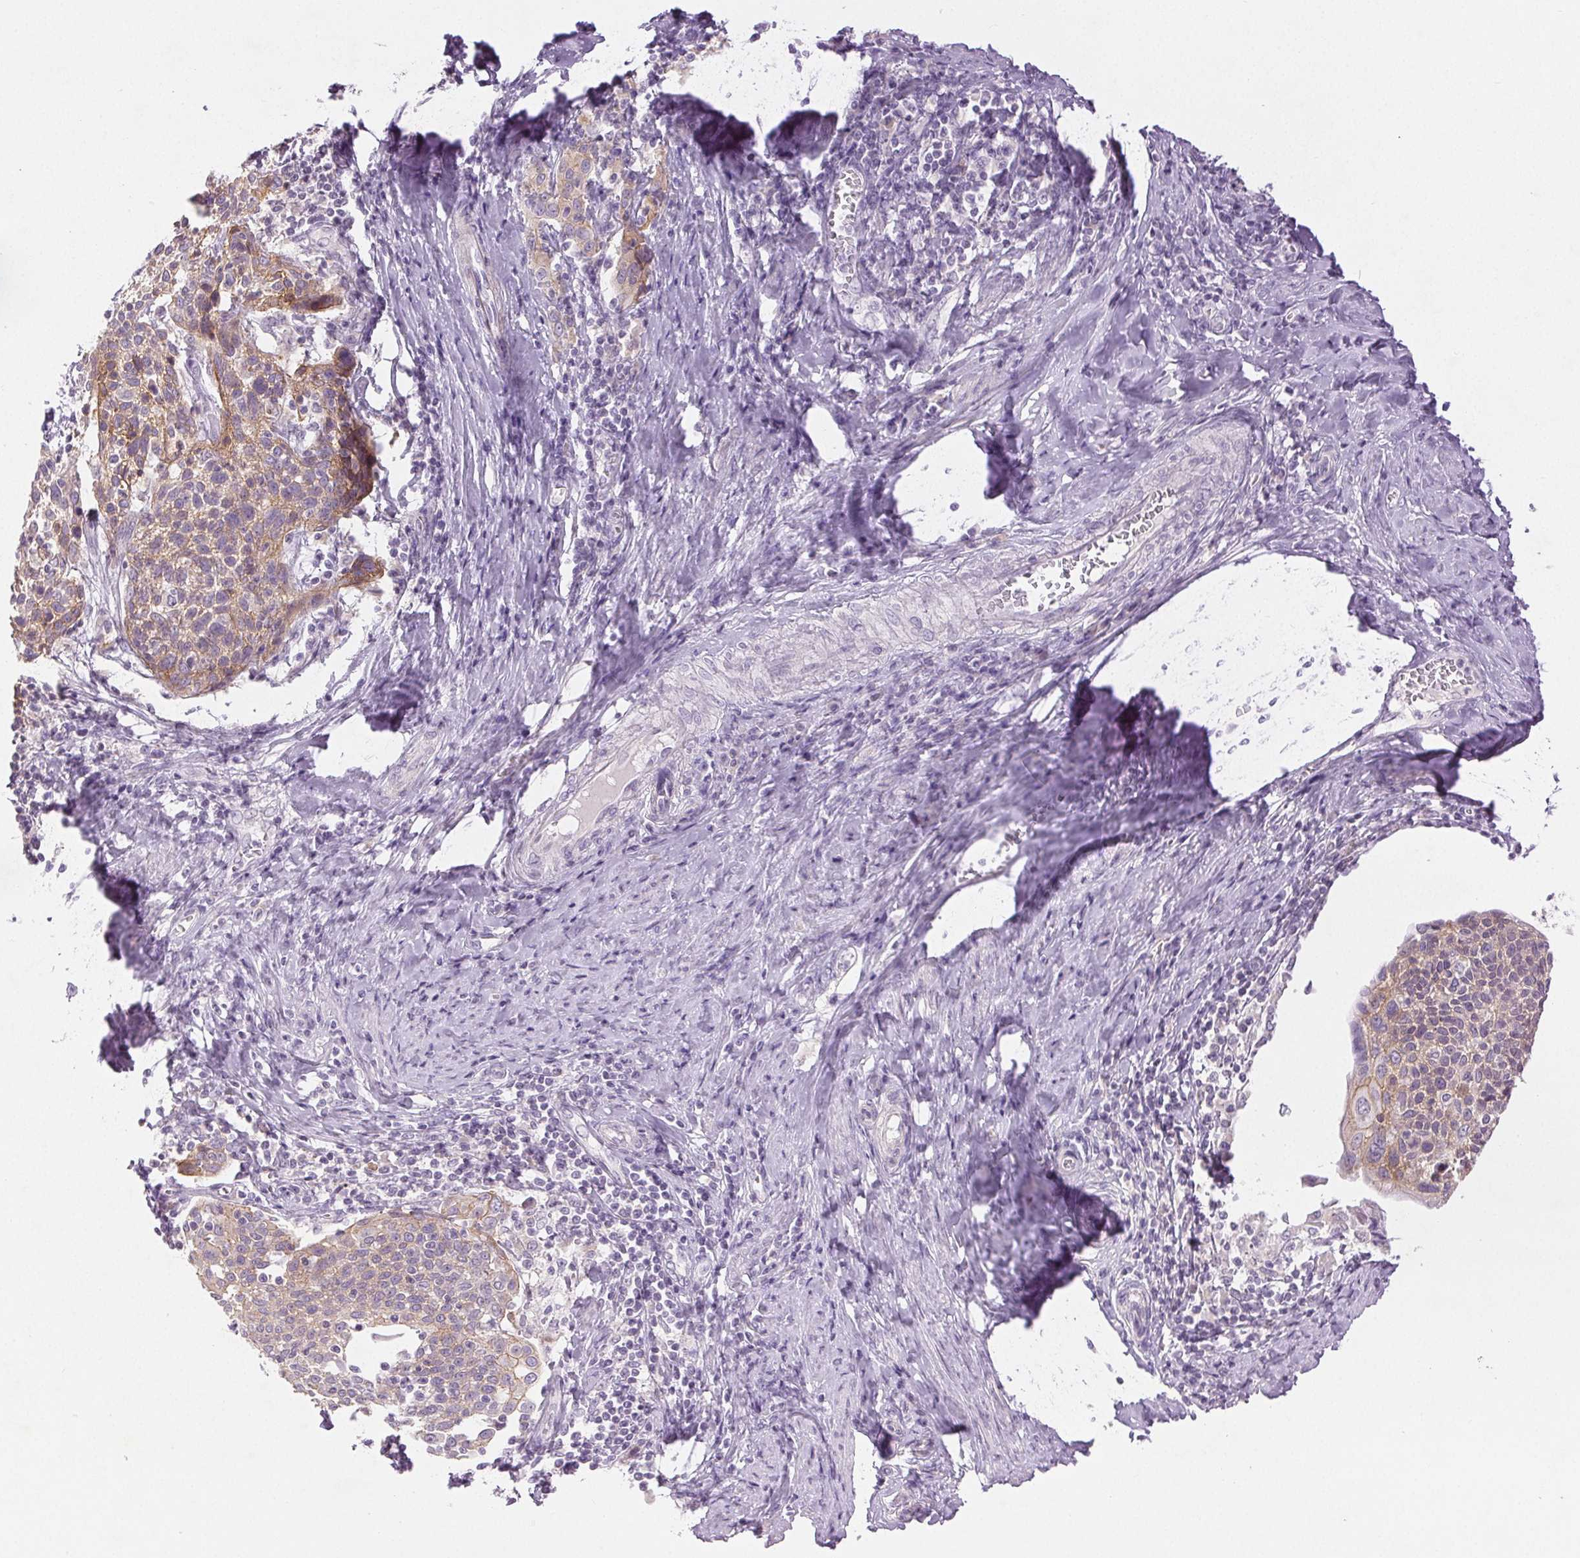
{"staining": {"intensity": "moderate", "quantity": "25%-75%", "location": "cytoplasmic/membranous"}, "tissue": "cervical cancer", "cell_type": "Tumor cells", "image_type": "cancer", "snomed": [{"axis": "morphology", "description": "Squamous cell carcinoma, NOS"}, {"axis": "topography", "description": "Cervix"}], "caption": "Cervical cancer stained with DAB (3,3'-diaminobenzidine) IHC shows medium levels of moderate cytoplasmic/membranous expression in about 25%-75% of tumor cells. The protein of interest is stained brown, and the nuclei are stained in blue (DAB IHC with brightfield microscopy, high magnification).", "gene": "DSG3", "patient": {"sex": "female", "age": 61}}